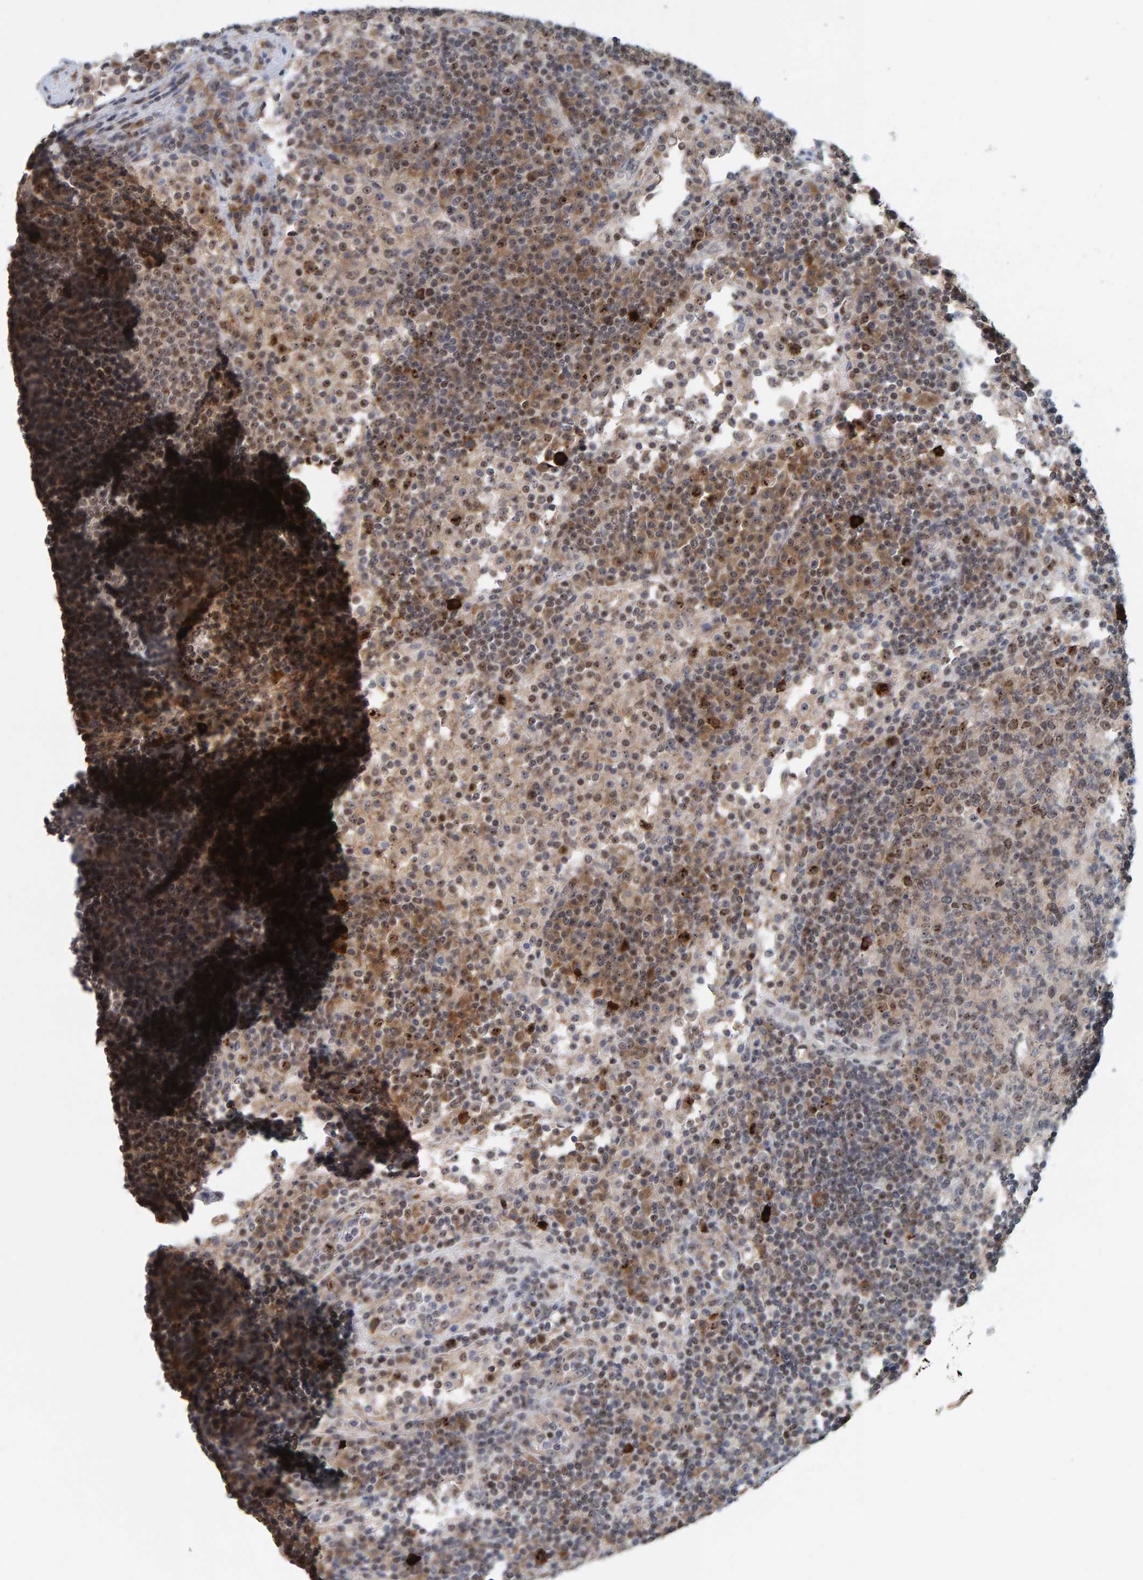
{"staining": {"intensity": "weak", "quantity": "25%-75%", "location": "cytoplasmic/membranous,nuclear"}, "tissue": "lymph node", "cell_type": "Germinal center cells", "image_type": "normal", "snomed": [{"axis": "morphology", "description": "Normal tissue, NOS"}, {"axis": "topography", "description": "Lymph node"}], "caption": "The image exhibits immunohistochemical staining of benign lymph node. There is weak cytoplasmic/membranous,nuclear staining is identified in about 25%-75% of germinal center cells.", "gene": "POLR1E", "patient": {"sex": "female", "age": 53}}